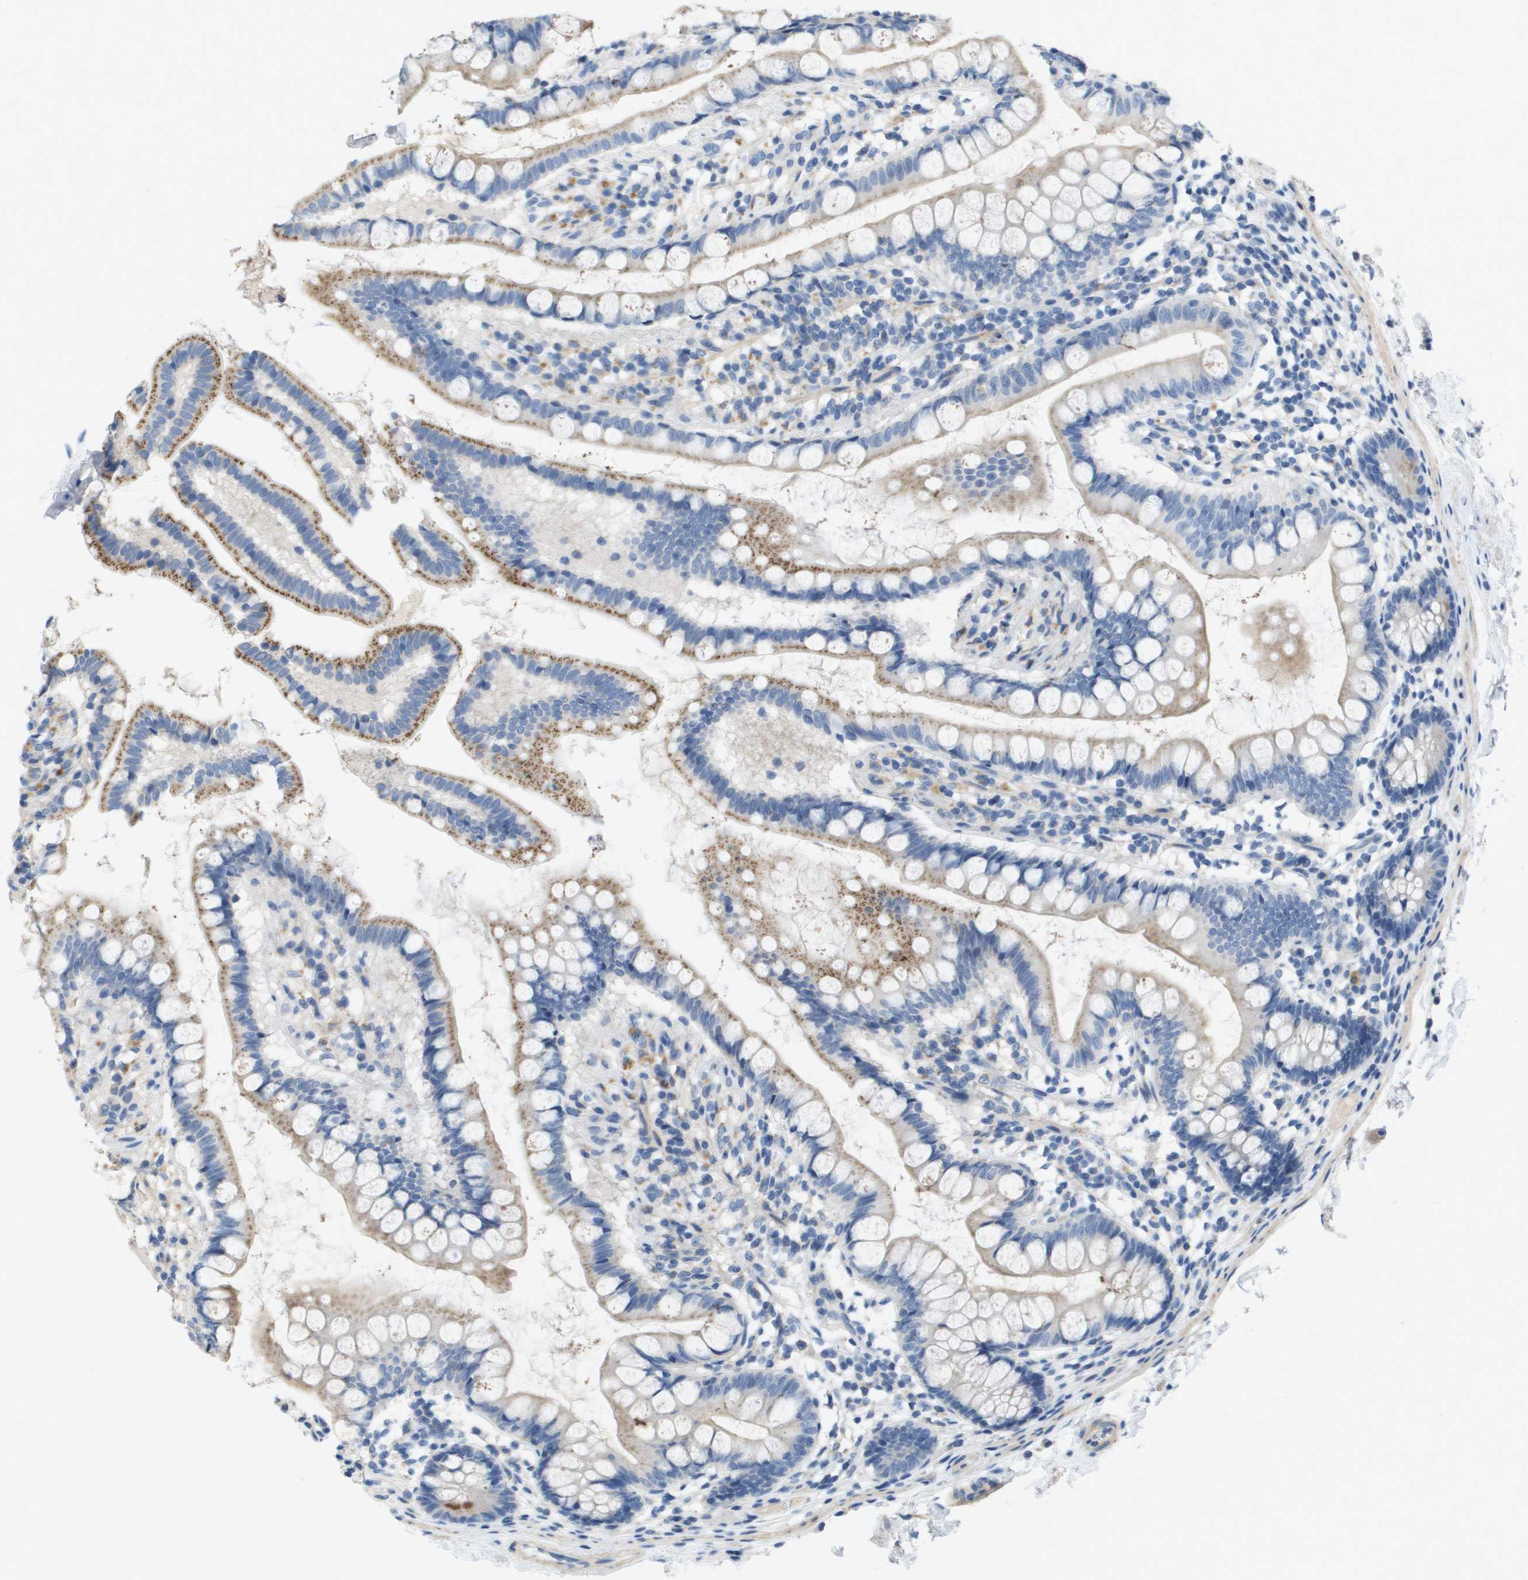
{"staining": {"intensity": "moderate", "quantity": "<25%", "location": "cytoplasmic/membranous"}, "tissue": "small intestine", "cell_type": "Glandular cells", "image_type": "normal", "snomed": [{"axis": "morphology", "description": "Normal tissue, NOS"}, {"axis": "topography", "description": "Small intestine"}], "caption": "Immunohistochemistry of unremarkable human small intestine shows low levels of moderate cytoplasmic/membranous positivity in approximately <25% of glandular cells. Using DAB (brown) and hematoxylin (blue) stains, captured at high magnification using brightfield microscopy.", "gene": "B3GNT5", "patient": {"sex": "female", "age": 84}}